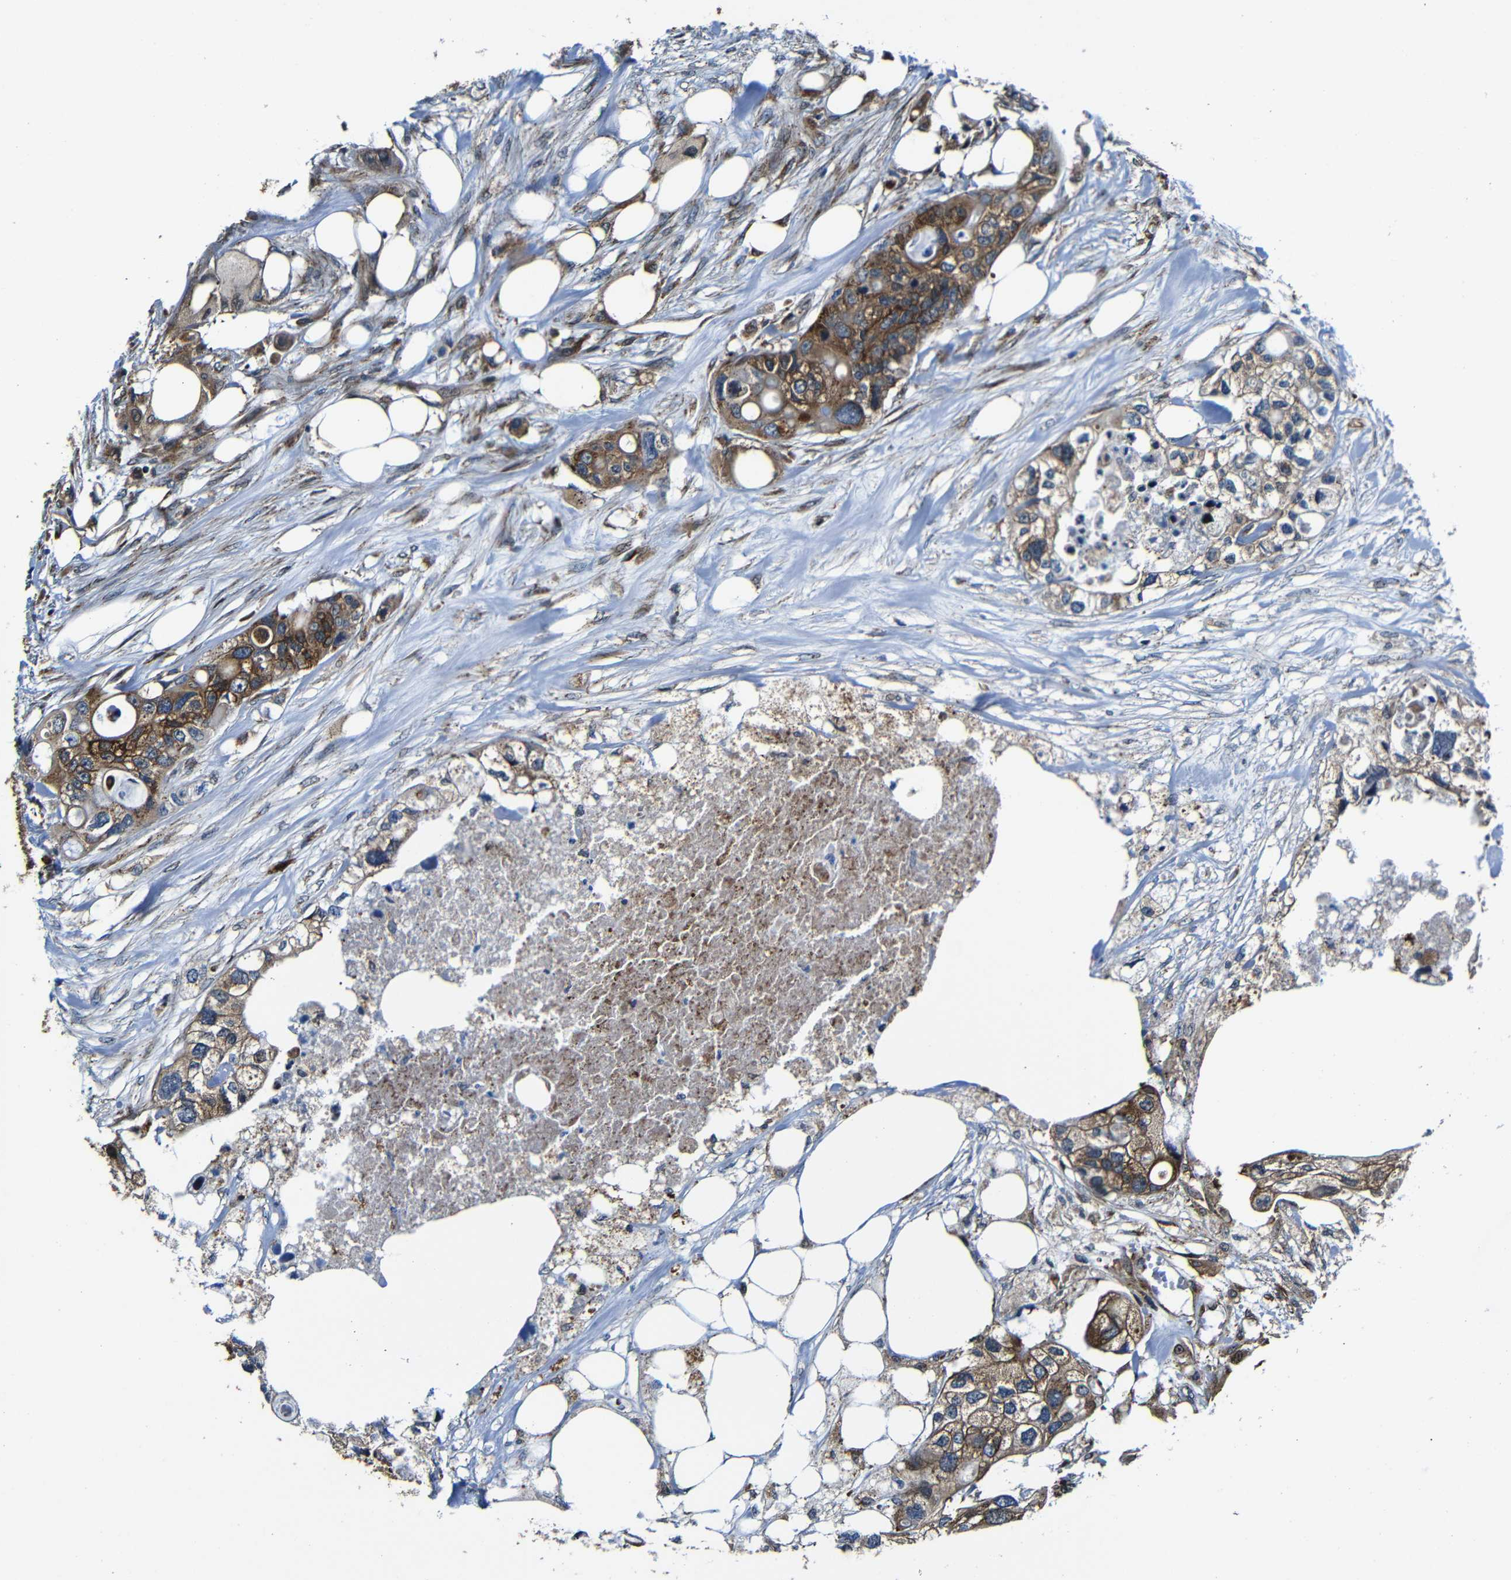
{"staining": {"intensity": "moderate", "quantity": ">75%", "location": "cytoplasmic/membranous"}, "tissue": "colorectal cancer", "cell_type": "Tumor cells", "image_type": "cancer", "snomed": [{"axis": "morphology", "description": "Adenocarcinoma, NOS"}, {"axis": "topography", "description": "Colon"}], "caption": "Human adenocarcinoma (colorectal) stained with a protein marker shows moderate staining in tumor cells.", "gene": "ABCE1", "patient": {"sex": "female", "age": 57}}